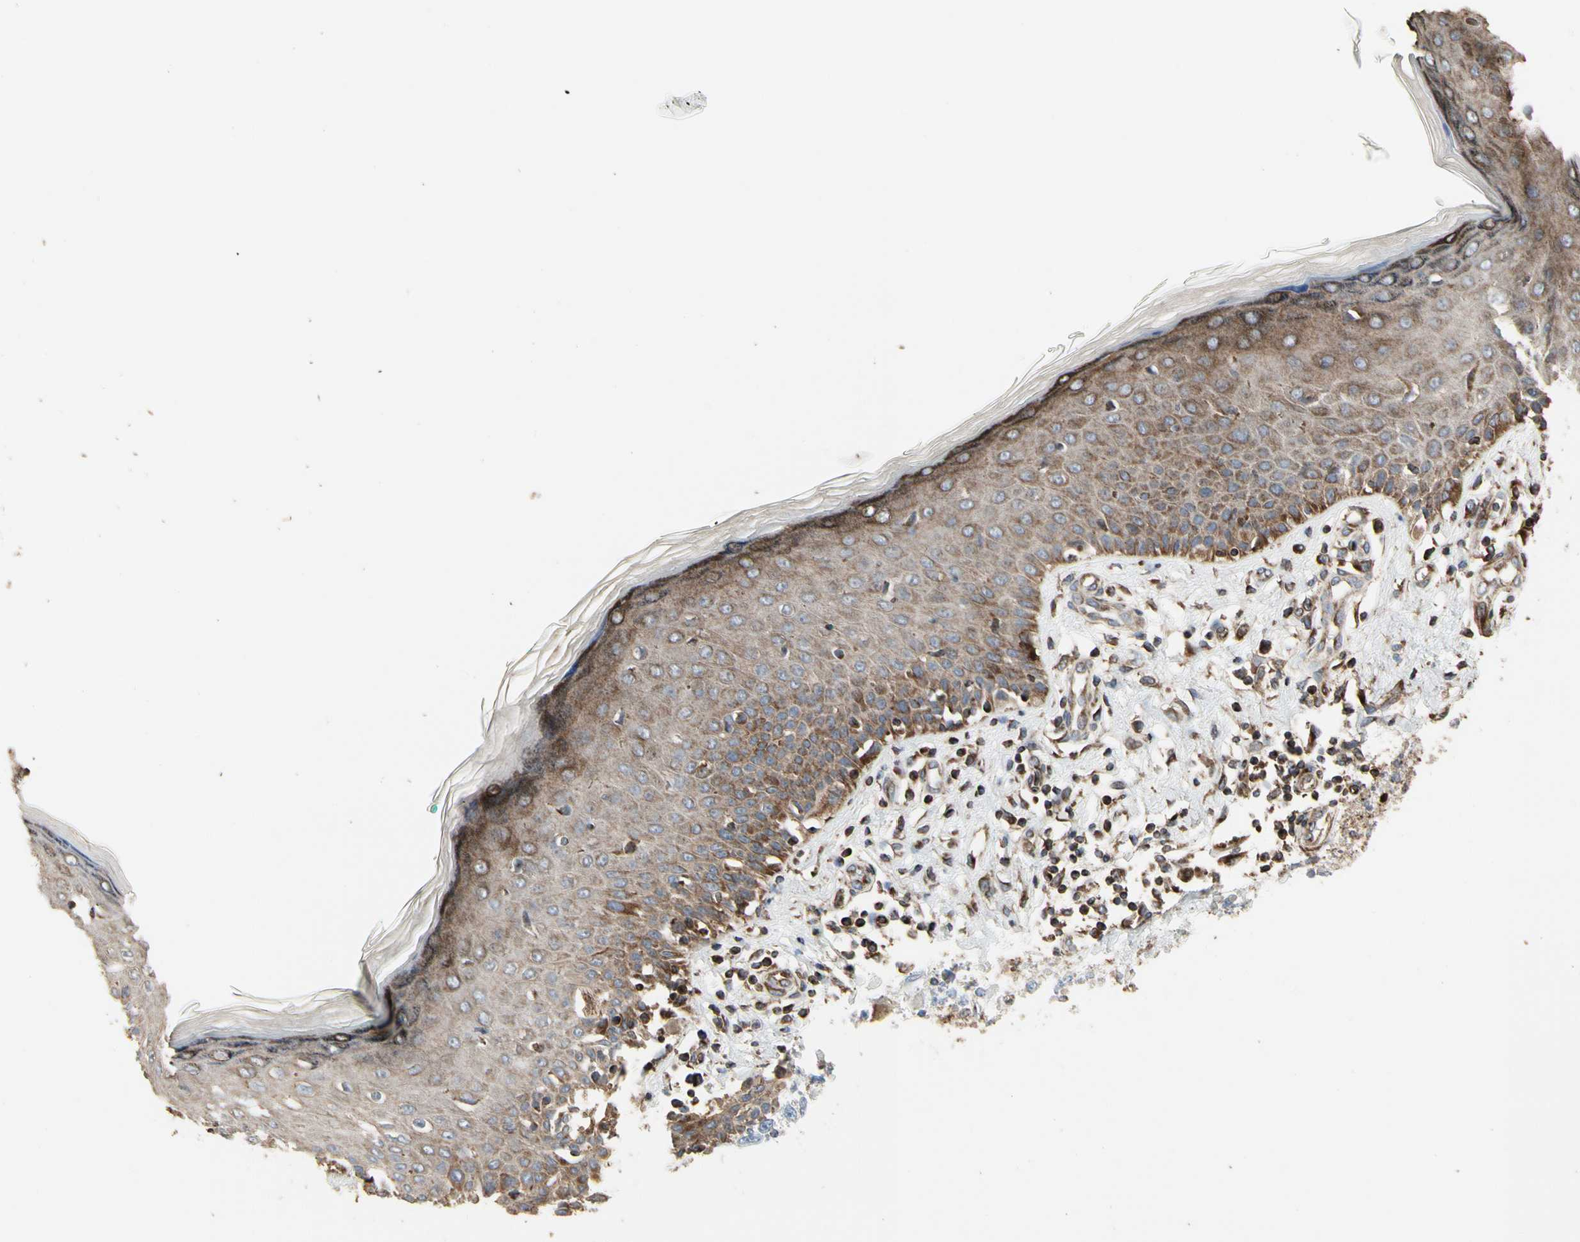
{"staining": {"intensity": "moderate", "quantity": "25%-75%", "location": "cytoplasmic/membranous"}, "tissue": "melanoma", "cell_type": "Tumor cells", "image_type": "cancer", "snomed": [{"axis": "morphology", "description": "Malignant melanoma, NOS"}, {"axis": "topography", "description": "Skin"}], "caption": "Immunohistochemical staining of melanoma shows medium levels of moderate cytoplasmic/membranous staining in approximately 25%-75% of tumor cells.", "gene": "TUBA1A", "patient": {"sex": "female", "age": 81}}